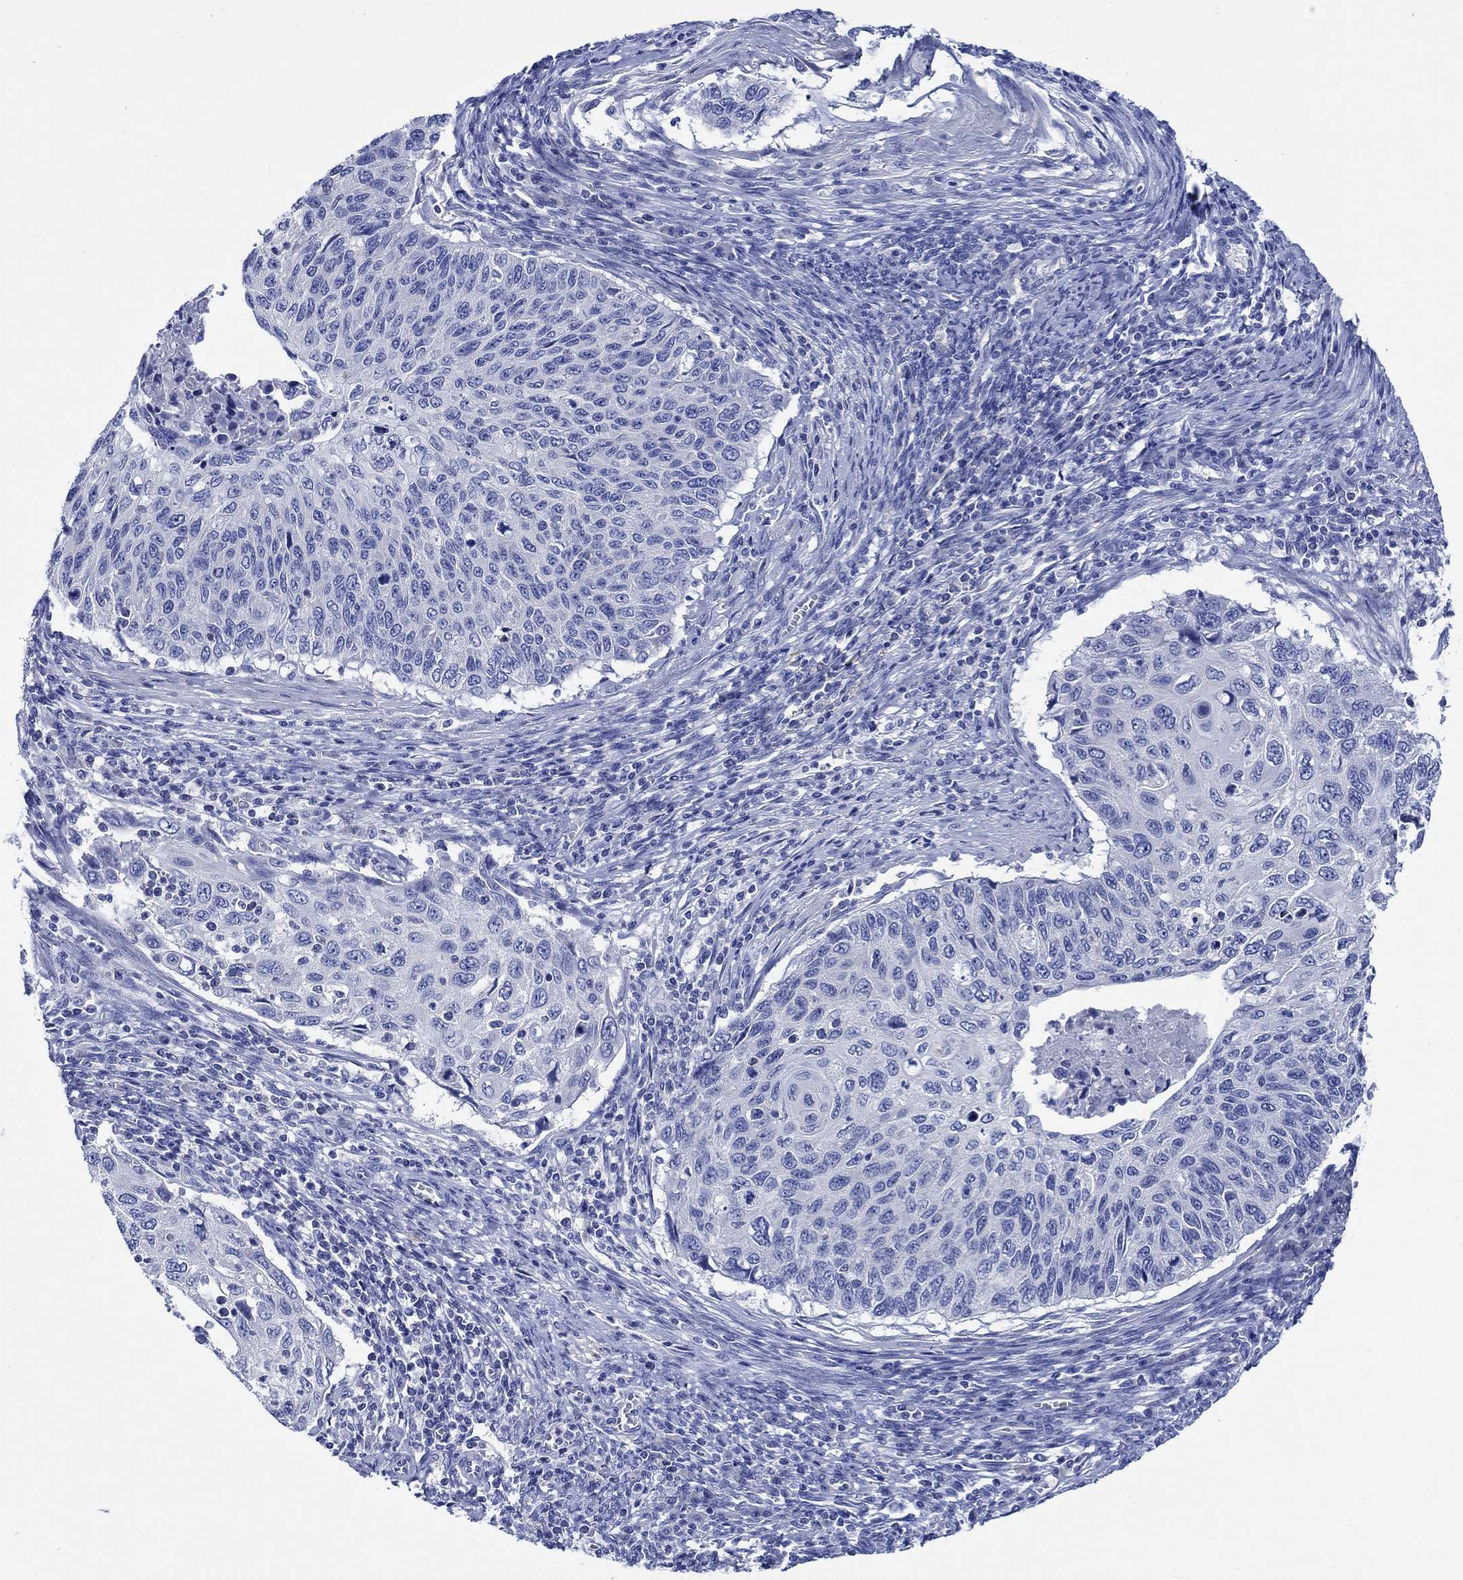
{"staining": {"intensity": "negative", "quantity": "none", "location": "none"}, "tissue": "cervical cancer", "cell_type": "Tumor cells", "image_type": "cancer", "snomed": [{"axis": "morphology", "description": "Squamous cell carcinoma, NOS"}, {"axis": "topography", "description": "Cervix"}], "caption": "This is an IHC micrograph of human cervical squamous cell carcinoma. There is no positivity in tumor cells.", "gene": "PTPRN2", "patient": {"sex": "female", "age": 70}}